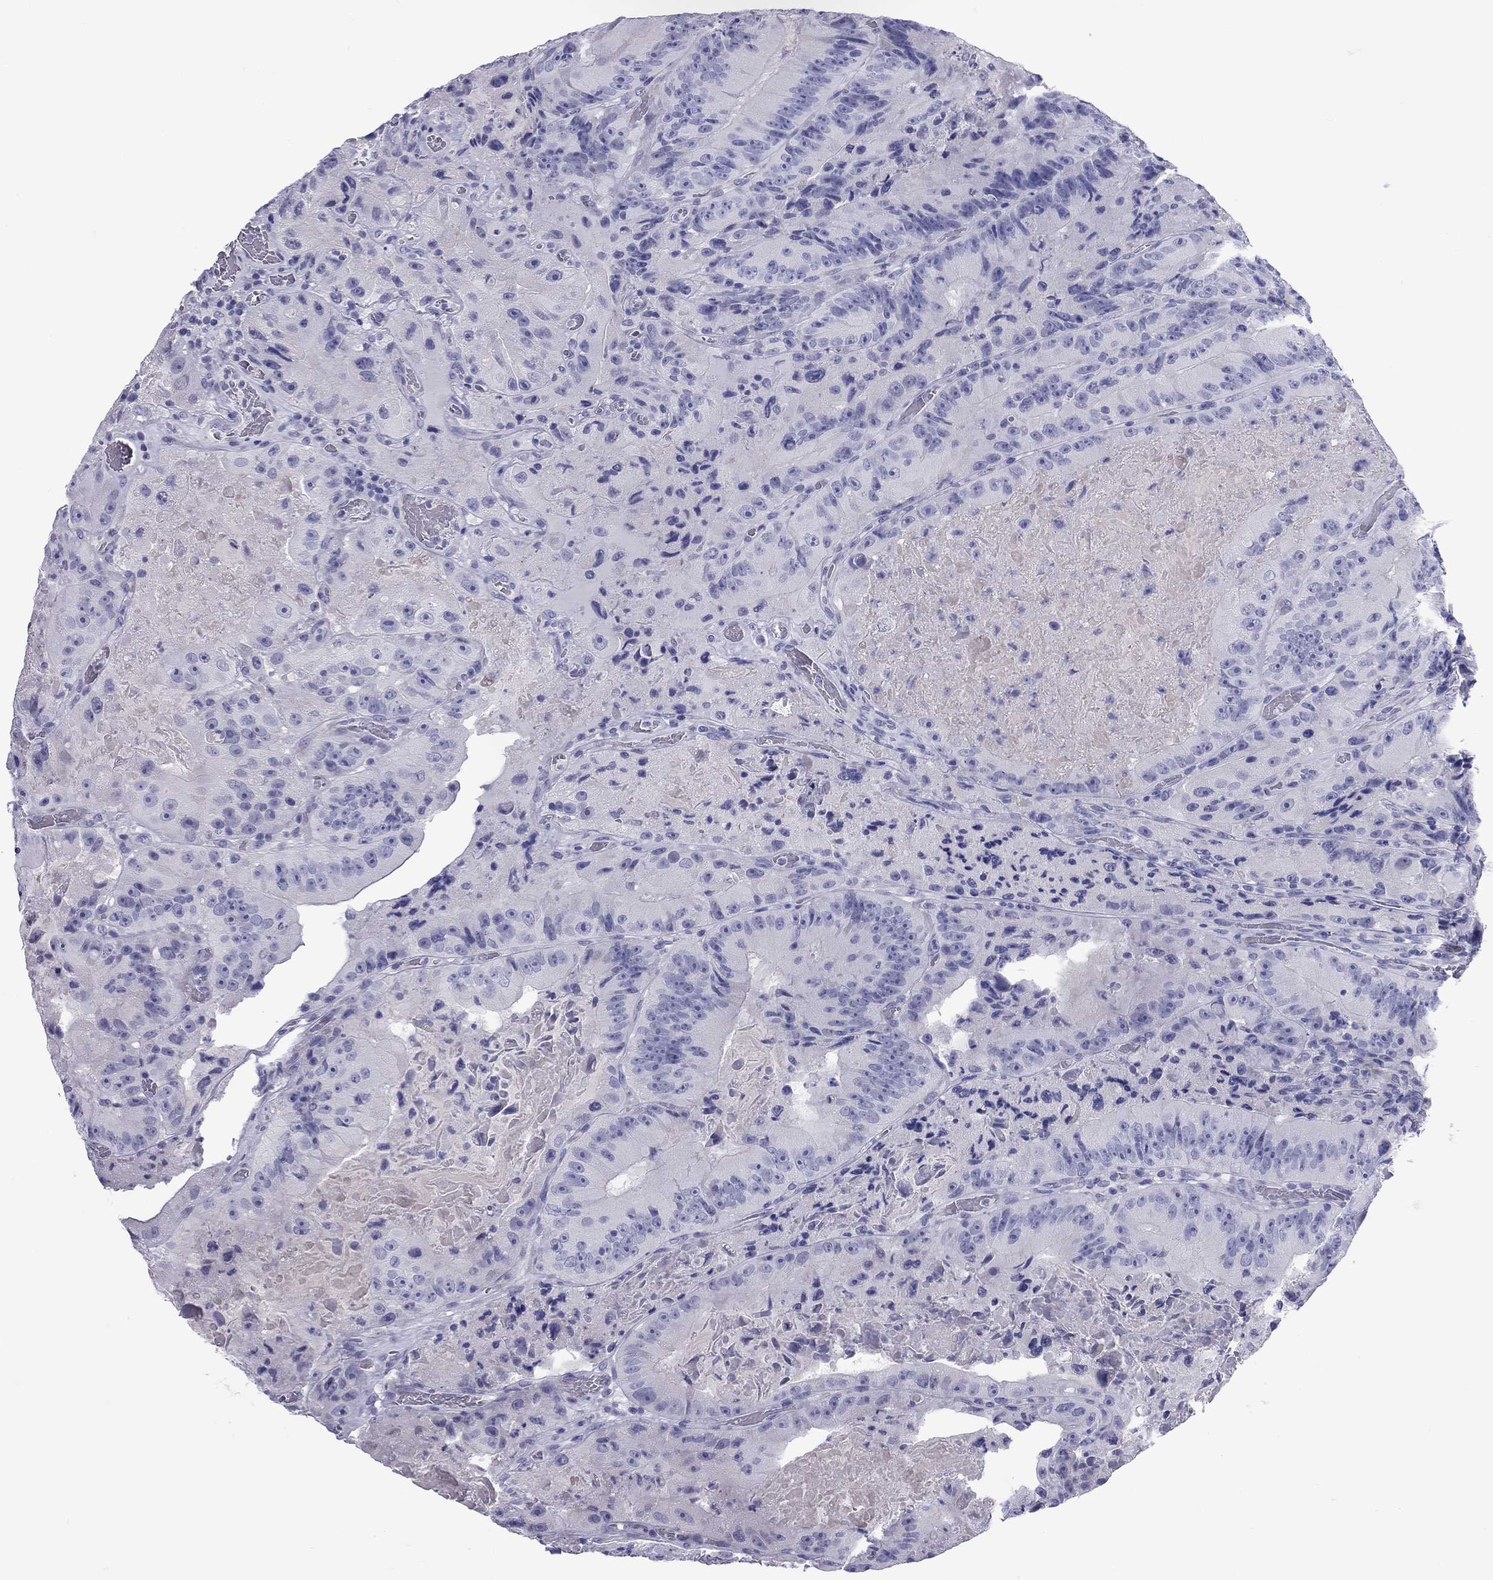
{"staining": {"intensity": "negative", "quantity": "none", "location": "none"}, "tissue": "colorectal cancer", "cell_type": "Tumor cells", "image_type": "cancer", "snomed": [{"axis": "morphology", "description": "Adenocarcinoma, NOS"}, {"axis": "topography", "description": "Colon"}], "caption": "High power microscopy histopathology image of an immunohistochemistry (IHC) histopathology image of adenocarcinoma (colorectal), revealing no significant expression in tumor cells.", "gene": "FSCN3", "patient": {"sex": "female", "age": 86}}